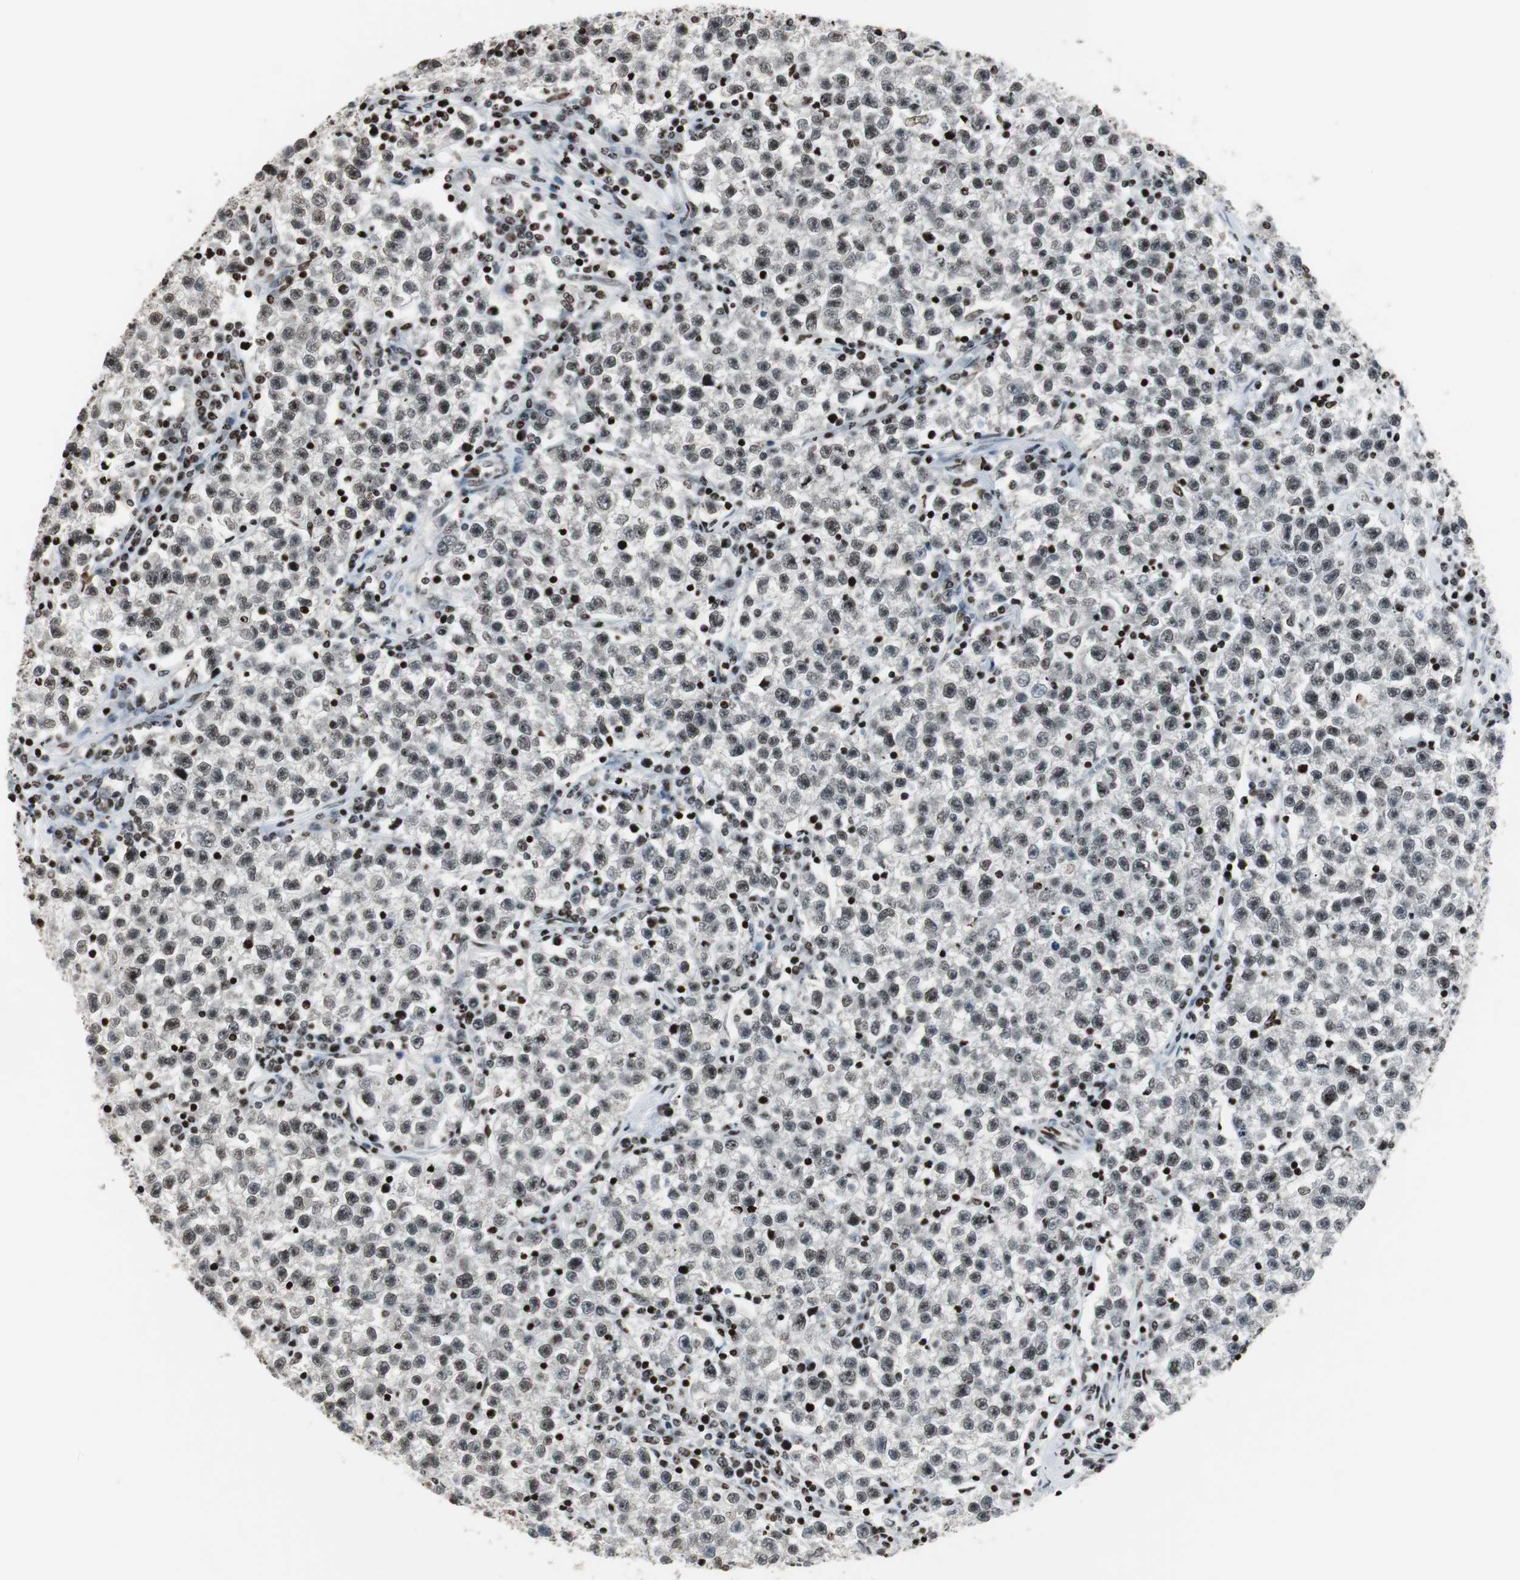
{"staining": {"intensity": "moderate", "quantity": ">75%", "location": "nuclear"}, "tissue": "testis cancer", "cell_type": "Tumor cells", "image_type": "cancer", "snomed": [{"axis": "morphology", "description": "Seminoma, NOS"}, {"axis": "topography", "description": "Testis"}], "caption": "Testis cancer (seminoma) stained with a protein marker shows moderate staining in tumor cells.", "gene": "PAXIP1", "patient": {"sex": "male", "age": 22}}